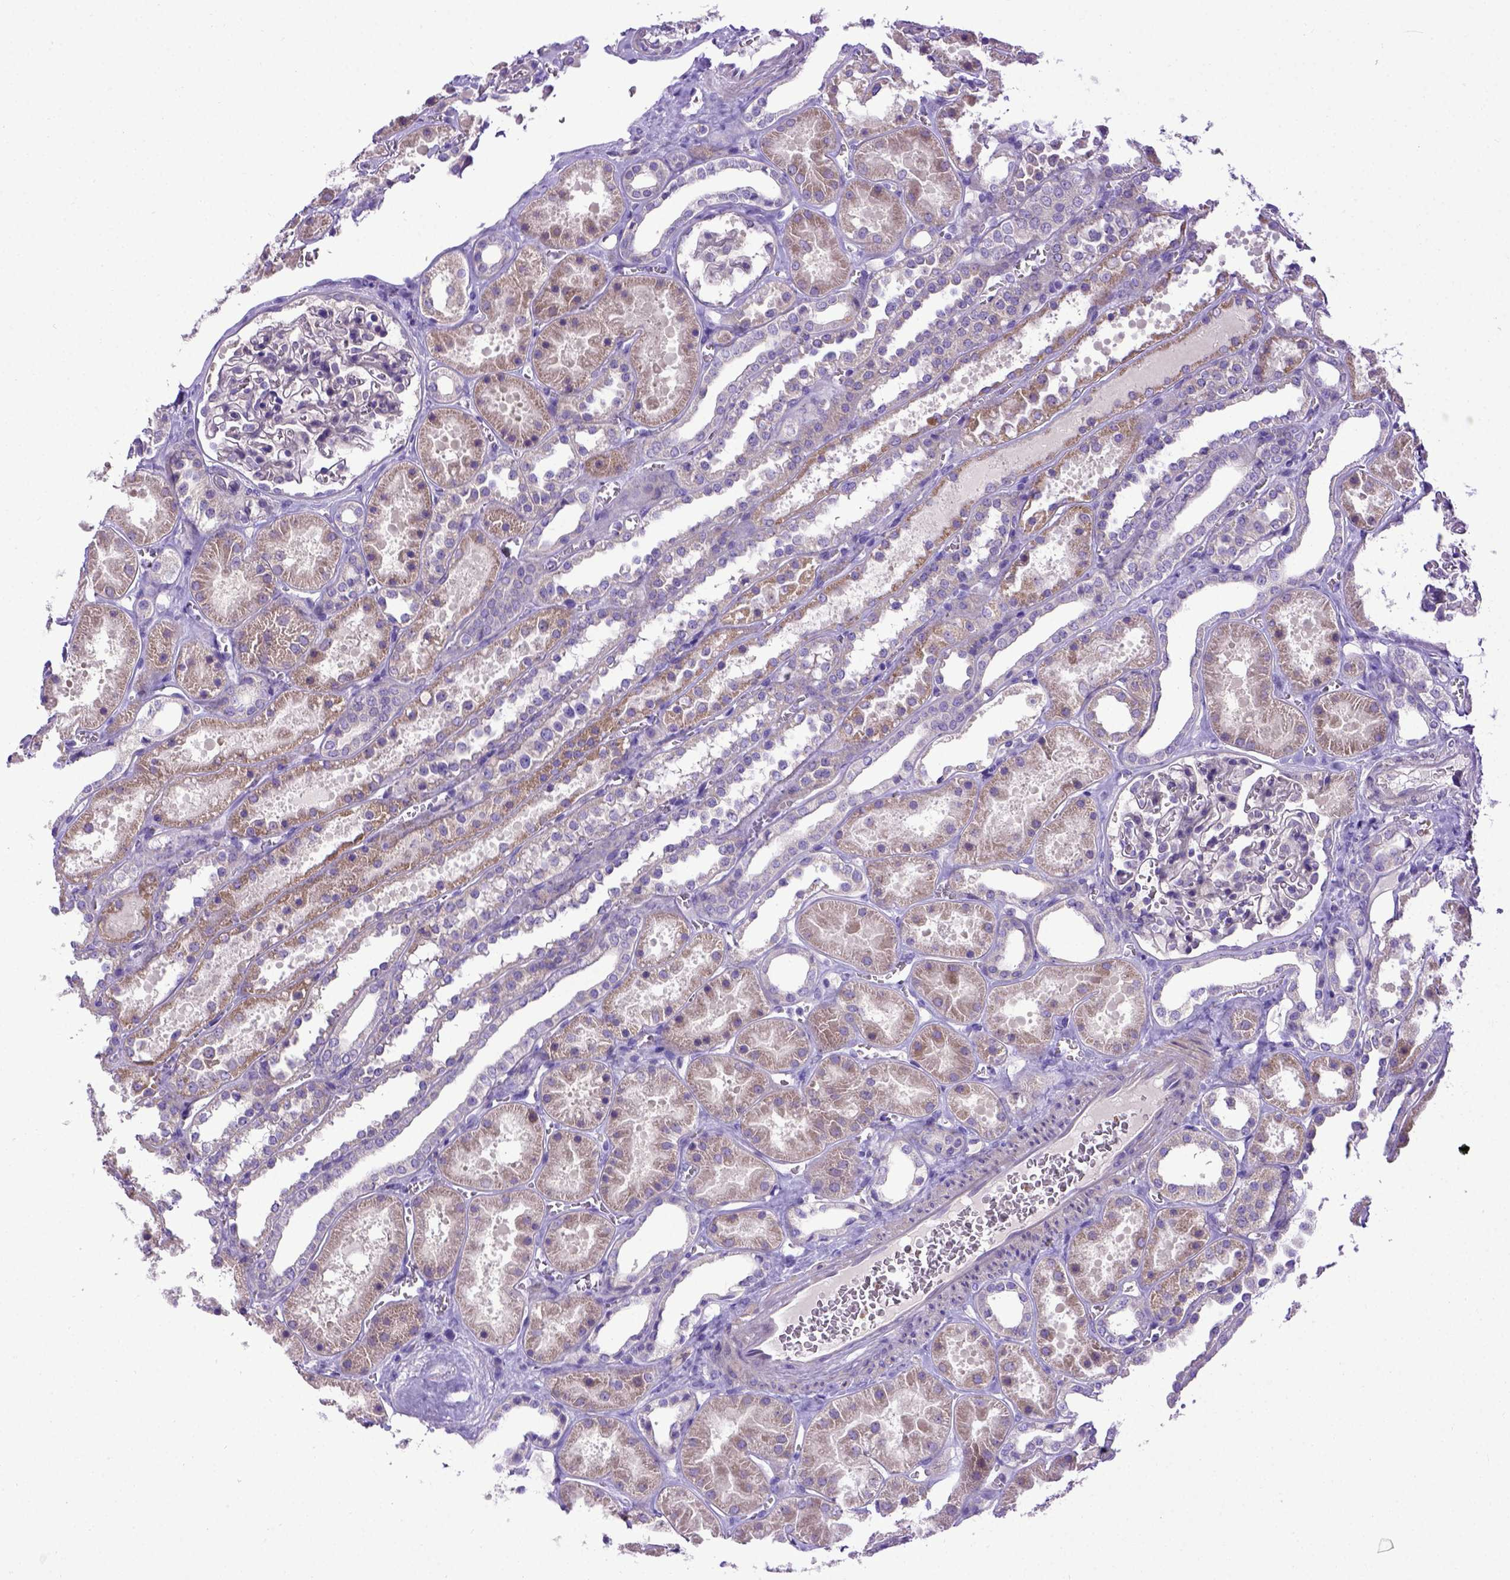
{"staining": {"intensity": "negative", "quantity": "none", "location": "none"}, "tissue": "kidney", "cell_type": "Cells in glomeruli", "image_type": "normal", "snomed": [{"axis": "morphology", "description": "Normal tissue, NOS"}, {"axis": "topography", "description": "Kidney"}], "caption": "This micrograph is of benign kidney stained with IHC to label a protein in brown with the nuclei are counter-stained blue. There is no positivity in cells in glomeruli. (Stains: DAB (3,3'-diaminobenzidine) immunohistochemistry with hematoxylin counter stain, Microscopy: brightfield microscopy at high magnification).", "gene": "ADAM12", "patient": {"sex": "female", "age": 41}}